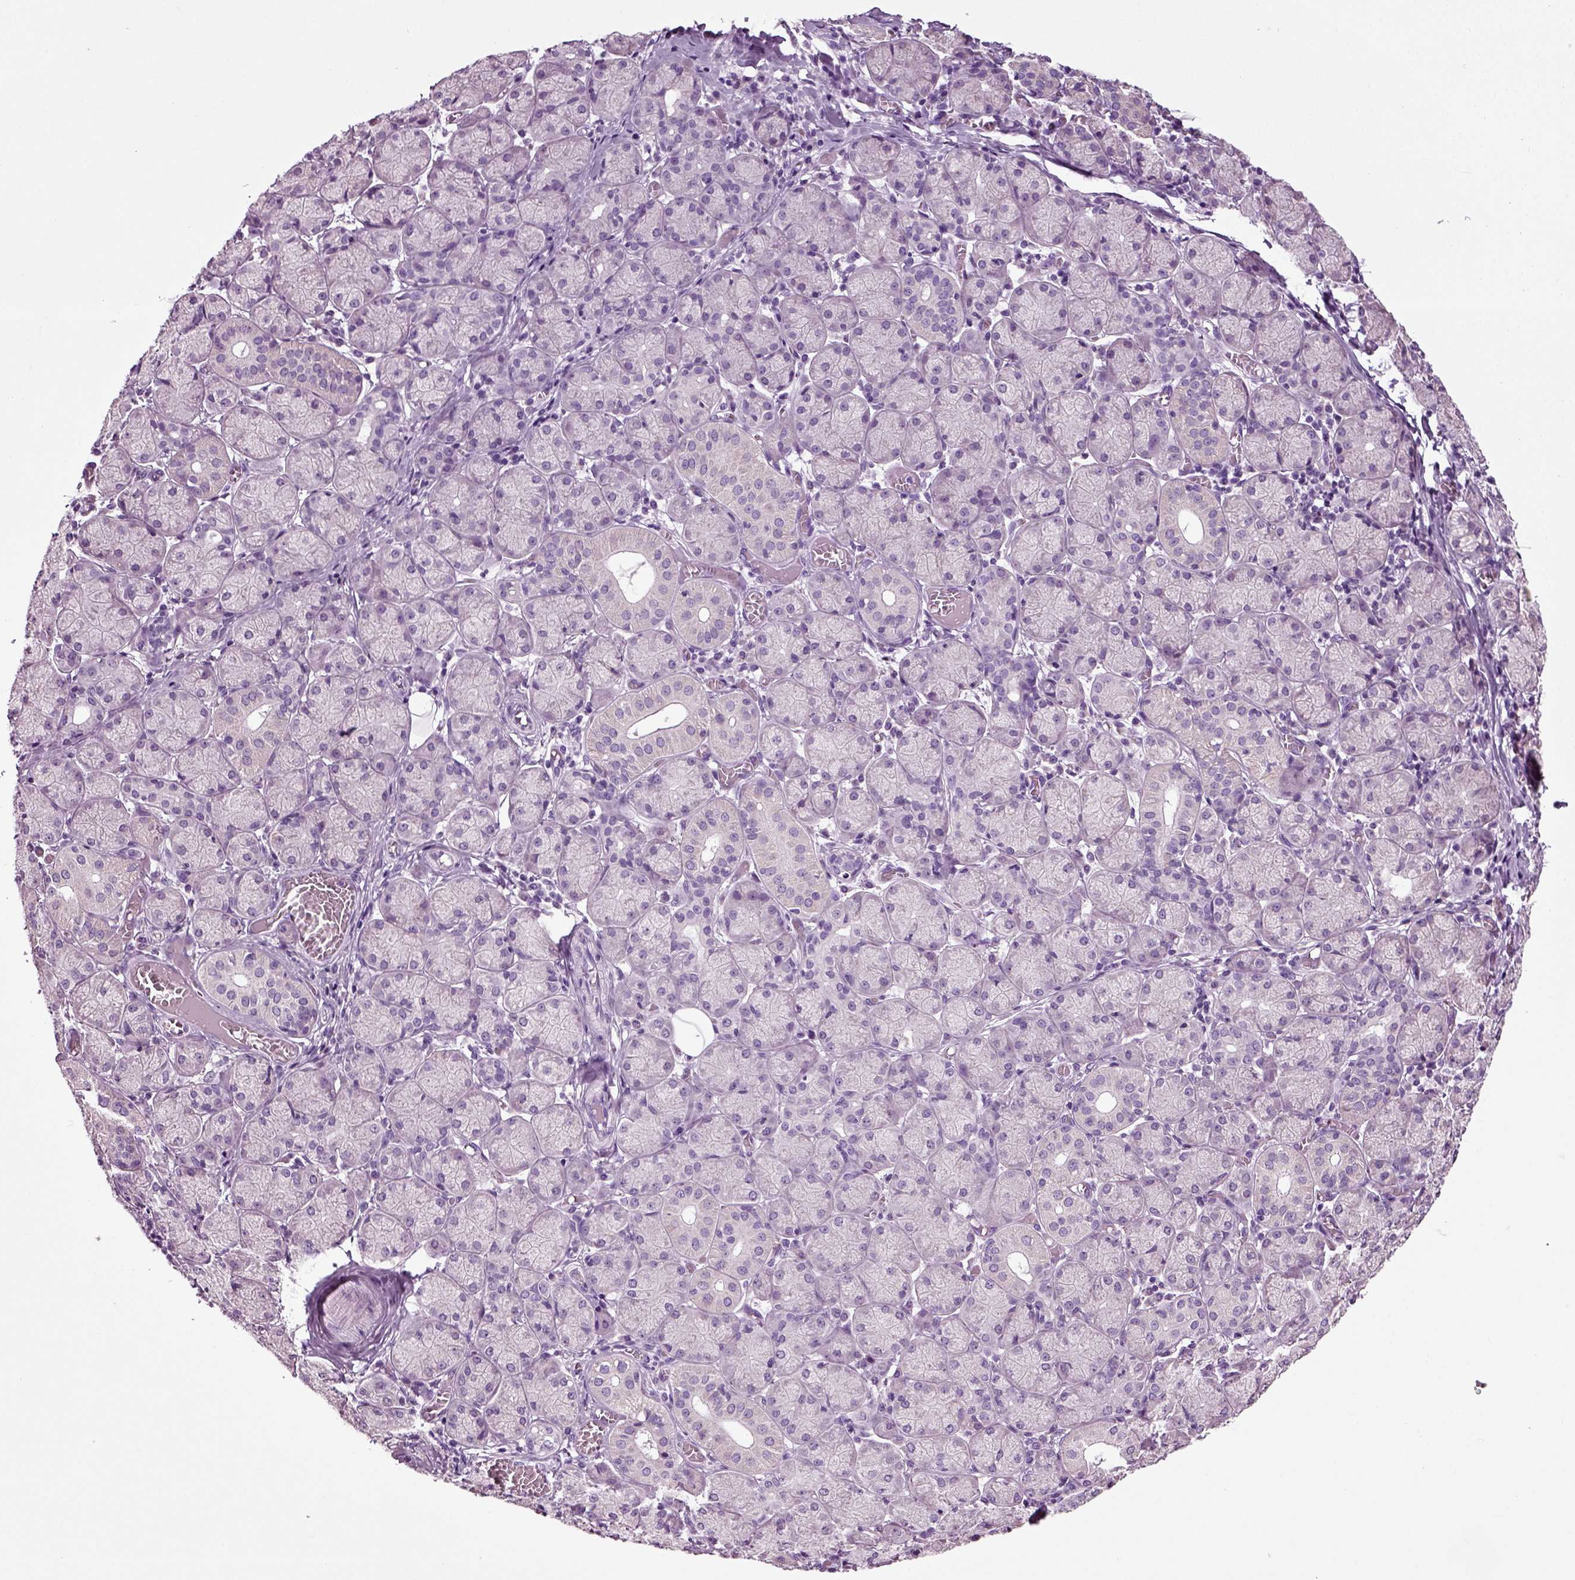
{"staining": {"intensity": "negative", "quantity": "none", "location": "none"}, "tissue": "salivary gland", "cell_type": "Glandular cells", "image_type": "normal", "snomed": [{"axis": "morphology", "description": "Normal tissue, NOS"}, {"axis": "topography", "description": "Salivary gland"}, {"axis": "topography", "description": "Peripheral nerve tissue"}], "caption": "An immunohistochemistry (IHC) histopathology image of unremarkable salivary gland is shown. There is no staining in glandular cells of salivary gland.", "gene": "DNAH10", "patient": {"sex": "female", "age": 24}}